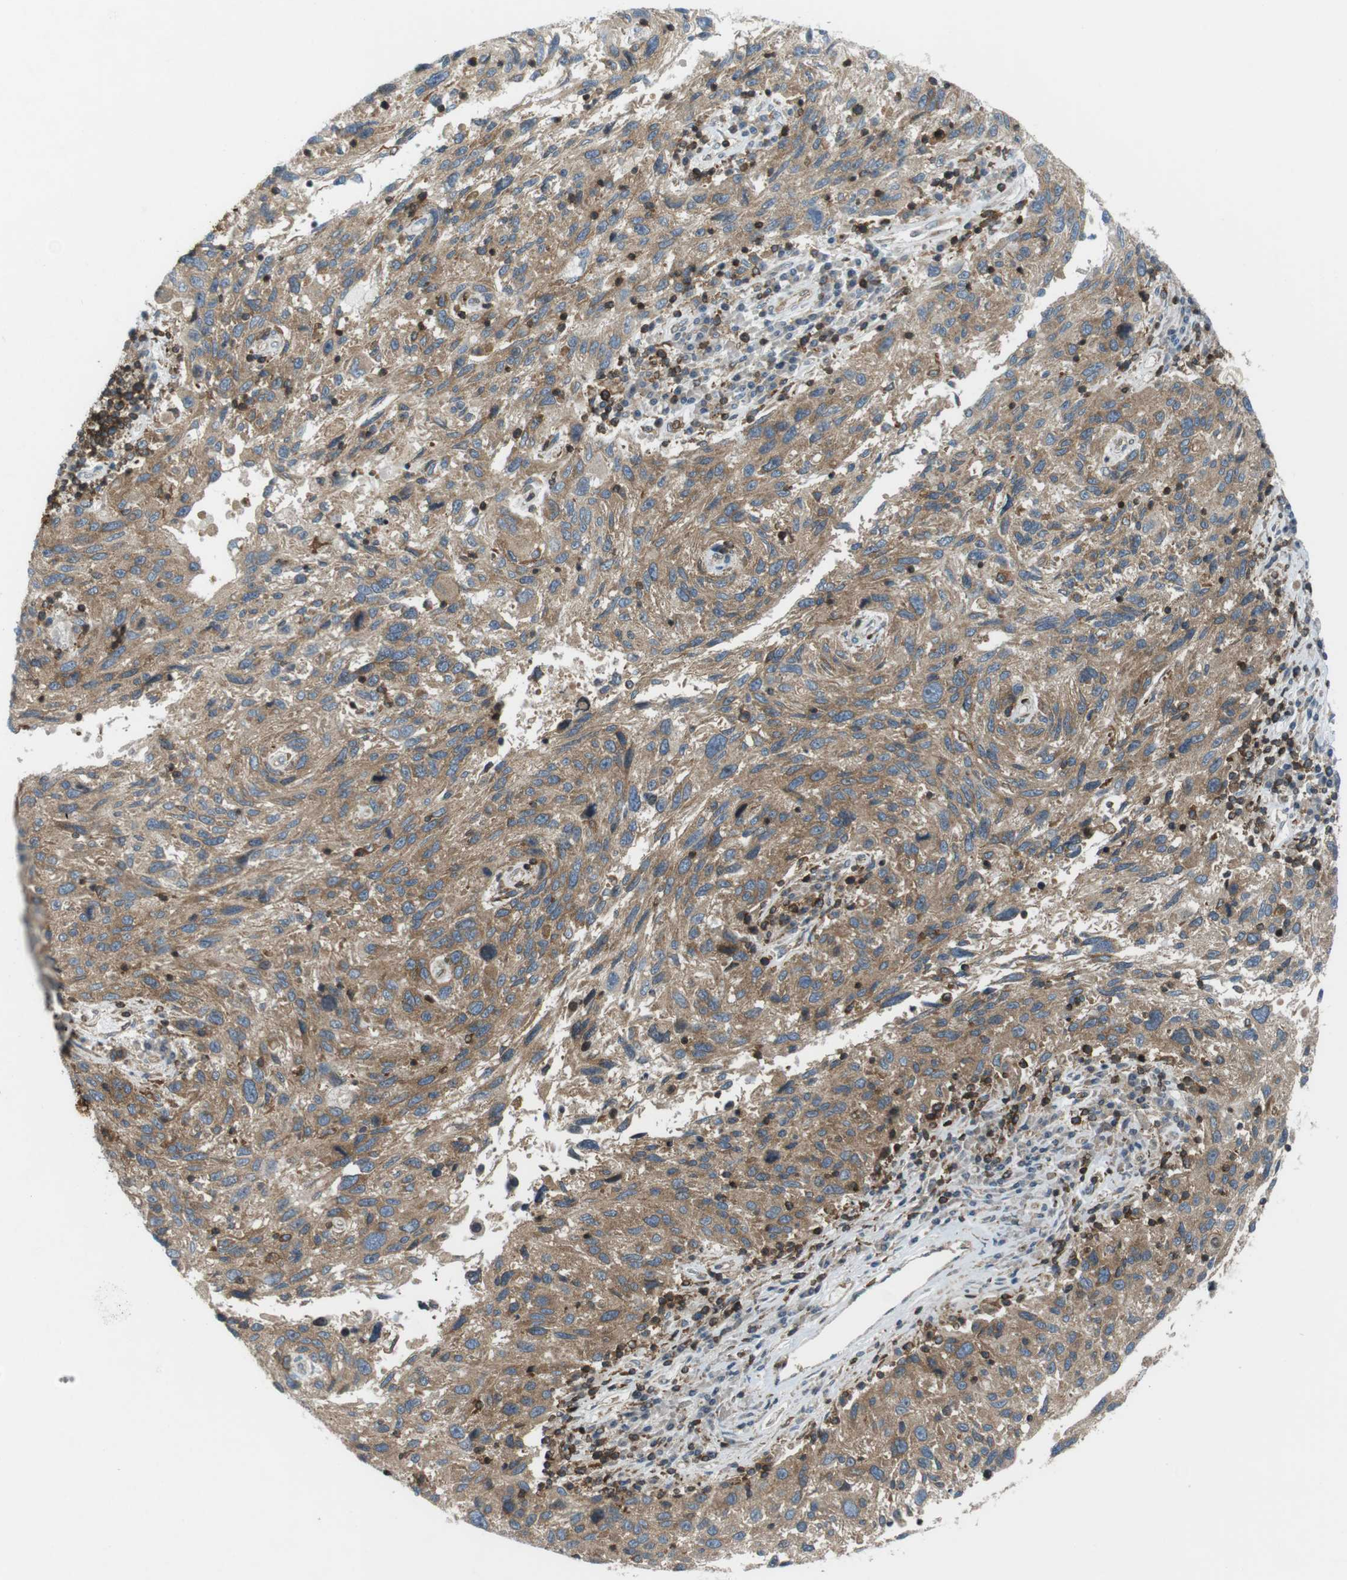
{"staining": {"intensity": "moderate", "quantity": ">75%", "location": "cytoplasmic/membranous"}, "tissue": "melanoma", "cell_type": "Tumor cells", "image_type": "cancer", "snomed": [{"axis": "morphology", "description": "Malignant melanoma, NOS"}, {"axis": "topography", "description": "Skin"}], "caption": "Immunohistochemical staining of human melanoma reveals moderate cytoplasmic/membranous protein staining in about >75% of tumor cells.", "gene": "FLII", "patient": {"sex": "male", "age": 53}}